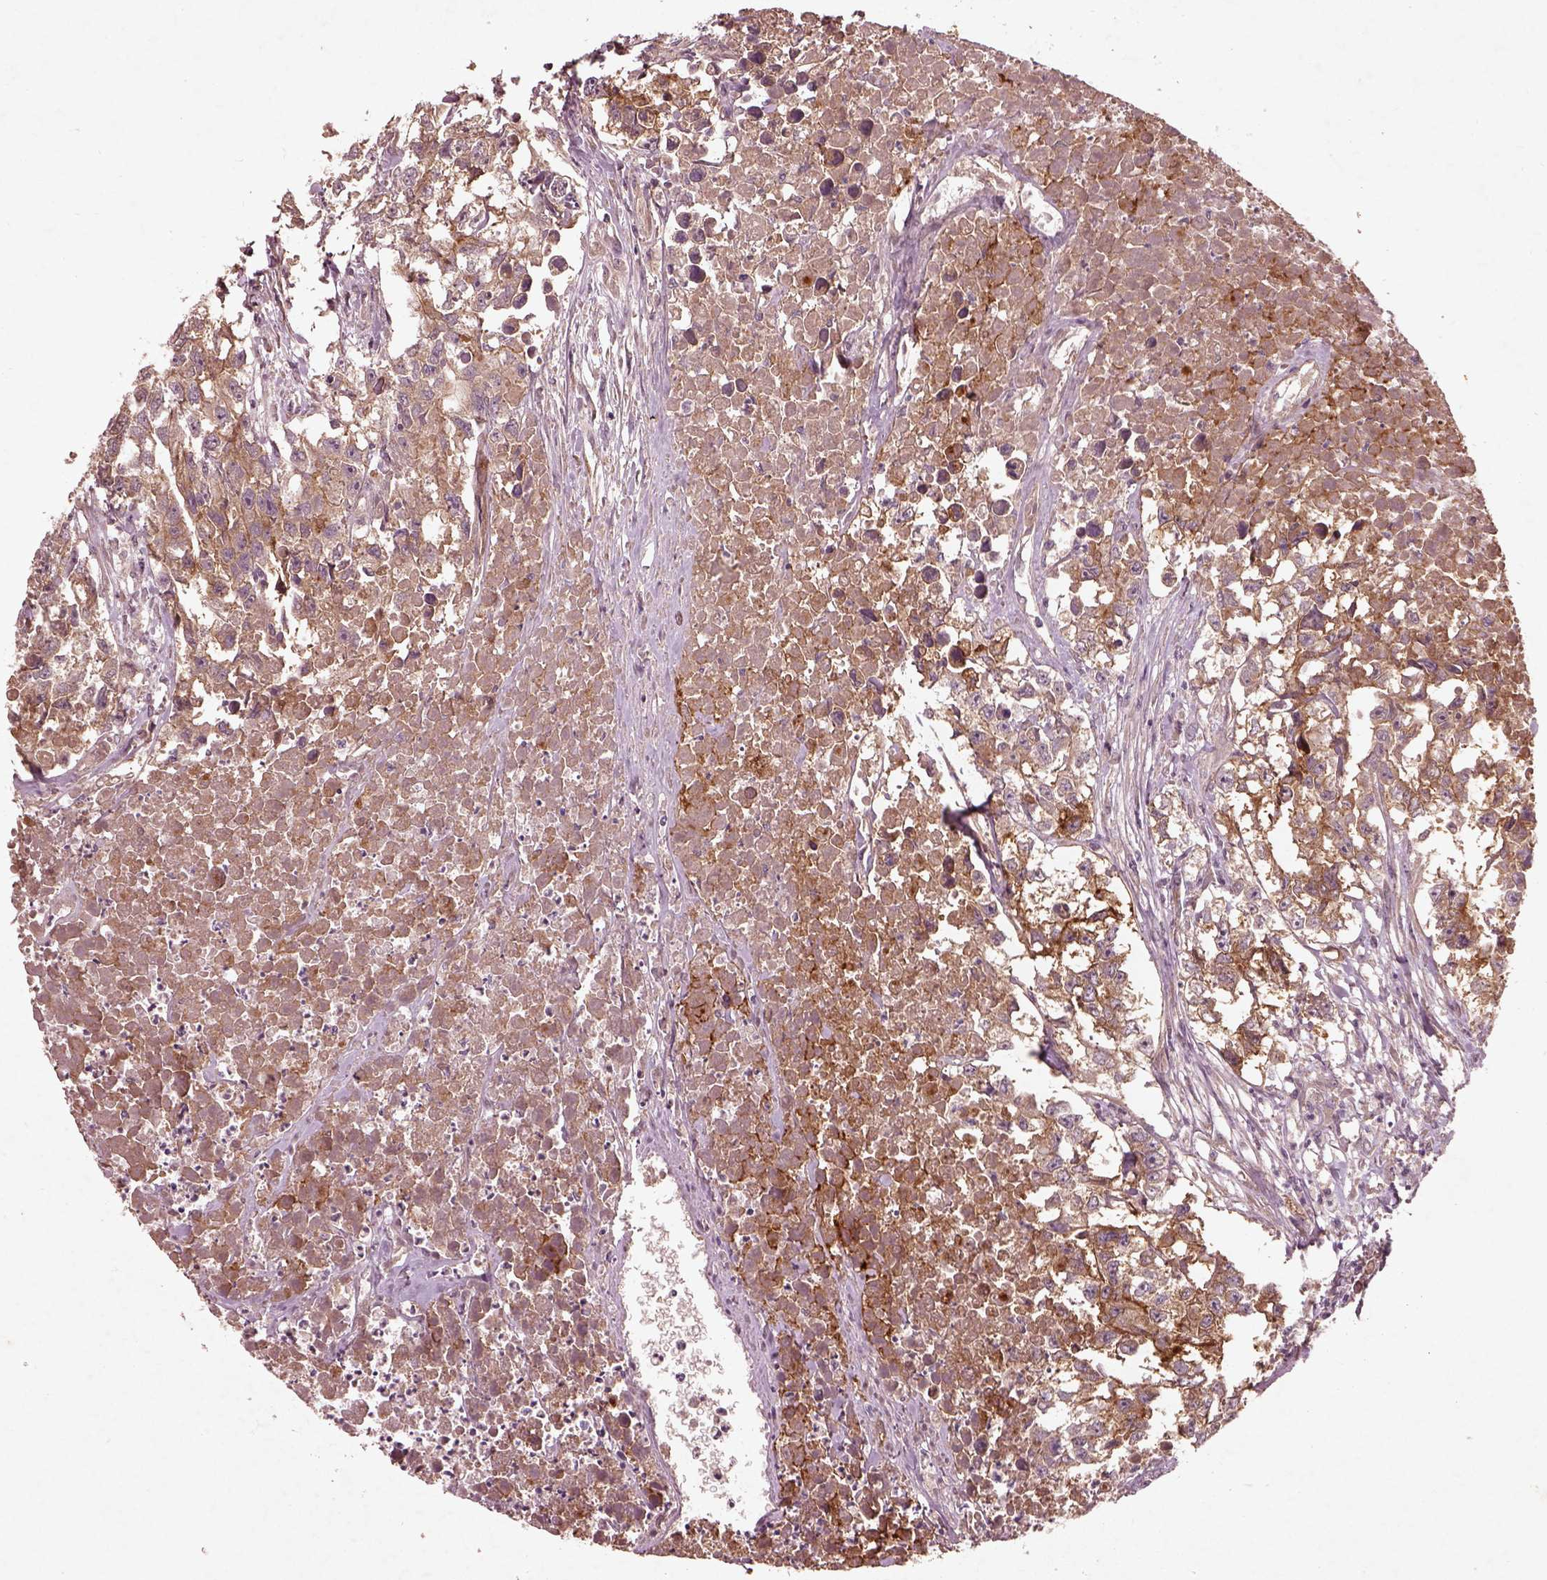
{"staining": {"intensity": "moderate", "quantity": "25%-75%", "location": "cytoplasmic/membranous"}, "tissue": "testis cancer", "cell_type": "Tumor cells", "image_type": "cancer", "snomed": [{"axis": "morphology", "description": "Carcinoma, Embryonal, NOS"}, {"axis": "morphology", "description": "Teratoma, malignant, NOS"}, {"axis": "topography", "description": "Testis"}], "caption": "This histopathology image demonstrates immunohistochemistry (IHC) staining of human testis cancer (embryonal carcinoma), with medium moderate cytoplasmic/membranous expression in about 25%-75% of tumor cells.", "gene": "FAM234A", "patient": {"sex": "male", "age": 44}}